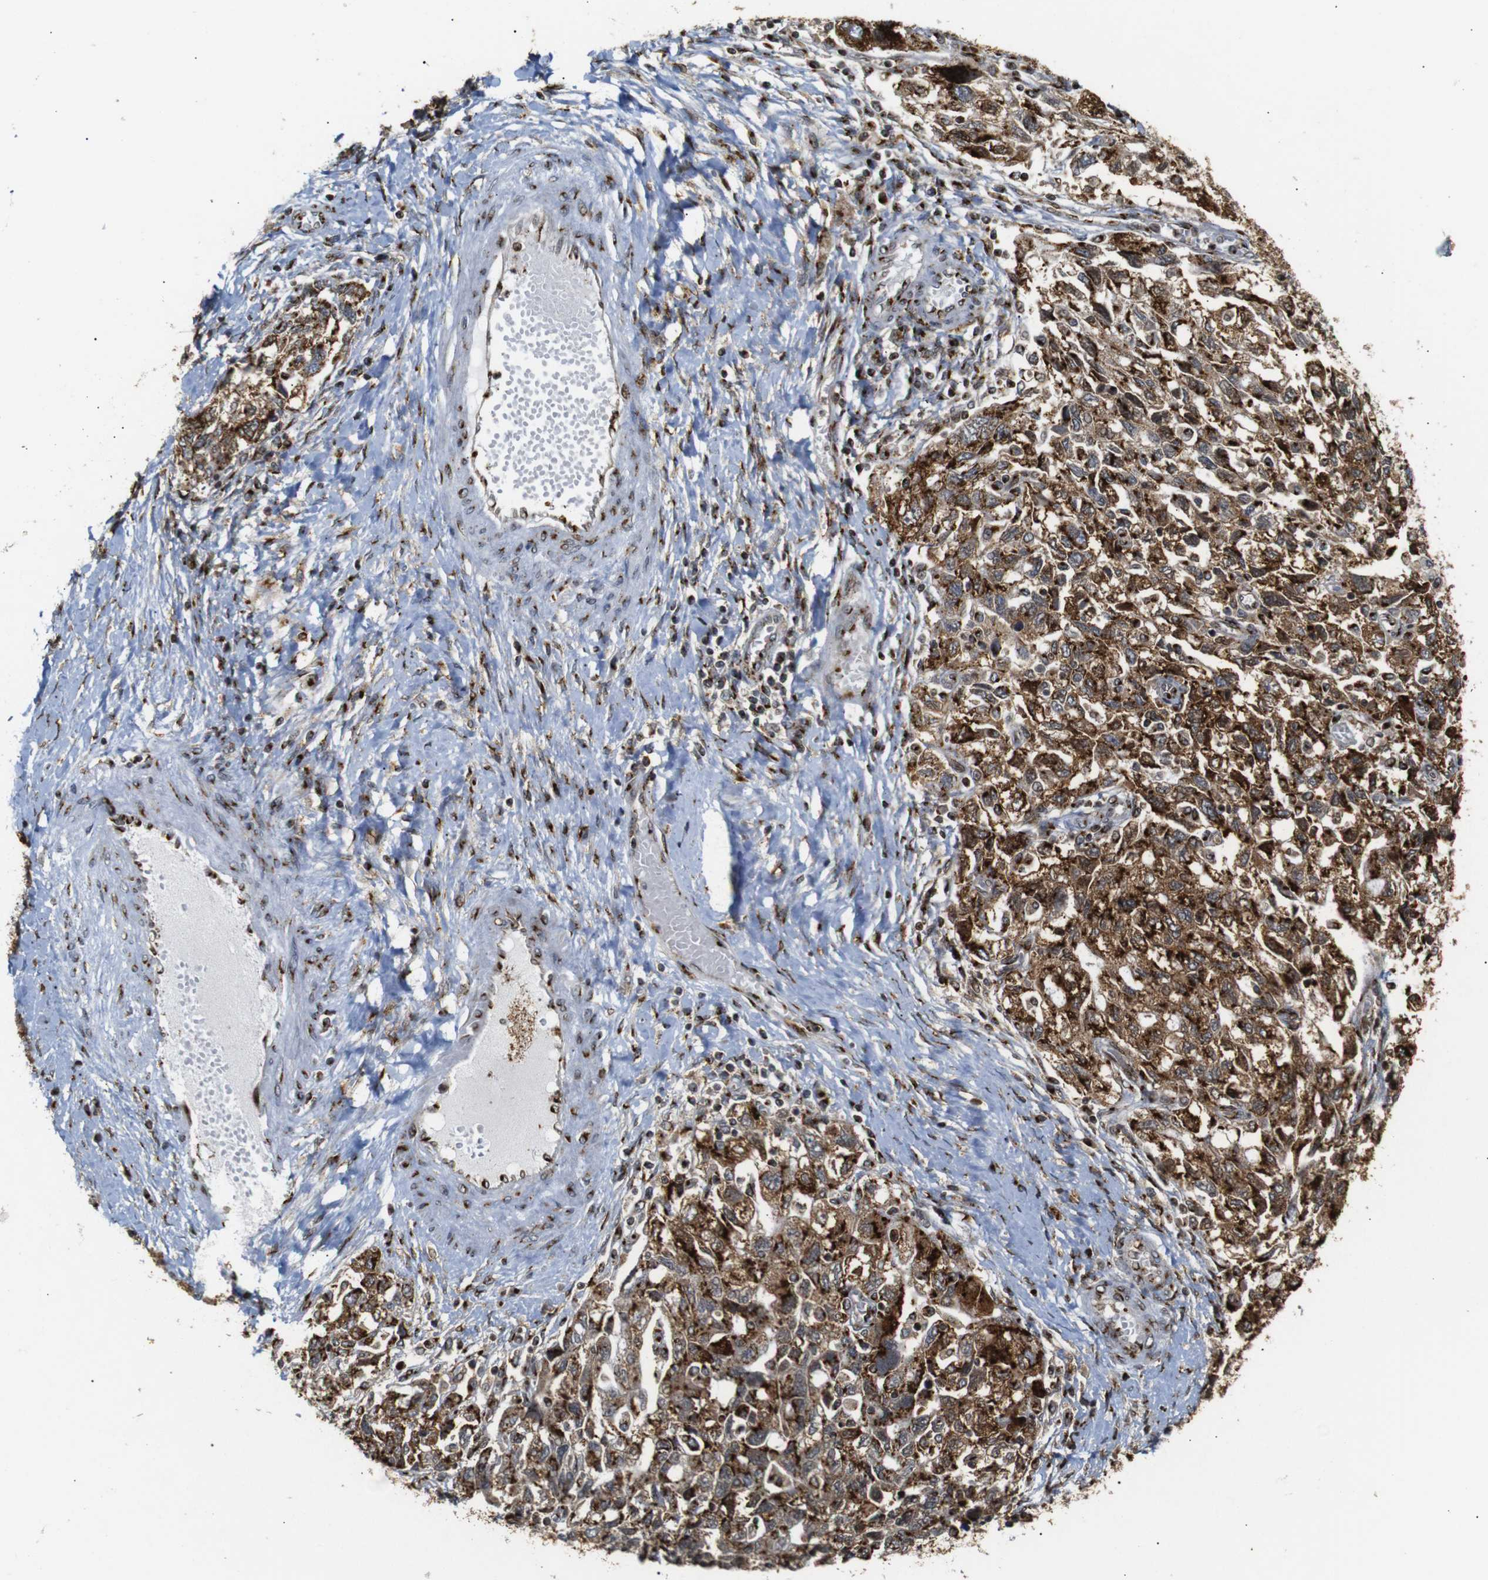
{"staining": {"intensity": "strong", "quantity": ">75%", "location": "cytoplasmic/membranous"}, "tissue": "ovarian cancer", "cell_type": "Tumor cells", "image_type": "cancer", "snomed": [{"axis": "morphology", "description": "Carcinoma, NOS"}, {"axis": "morphology", "description": "Cystadenocarcinoma, serous, NOS"}, {"axis": "topography", "description": "Ovary"}], "caption": "The photomicrograph shows staining of ovarian carcinoma, revealing strong cytoplasmic/membranous protein expression (brown color) within tumor cells. Nuclei are stained in blue.", "gene": "TGOLN2", "patient": {"sex": "female", "age": 69}}